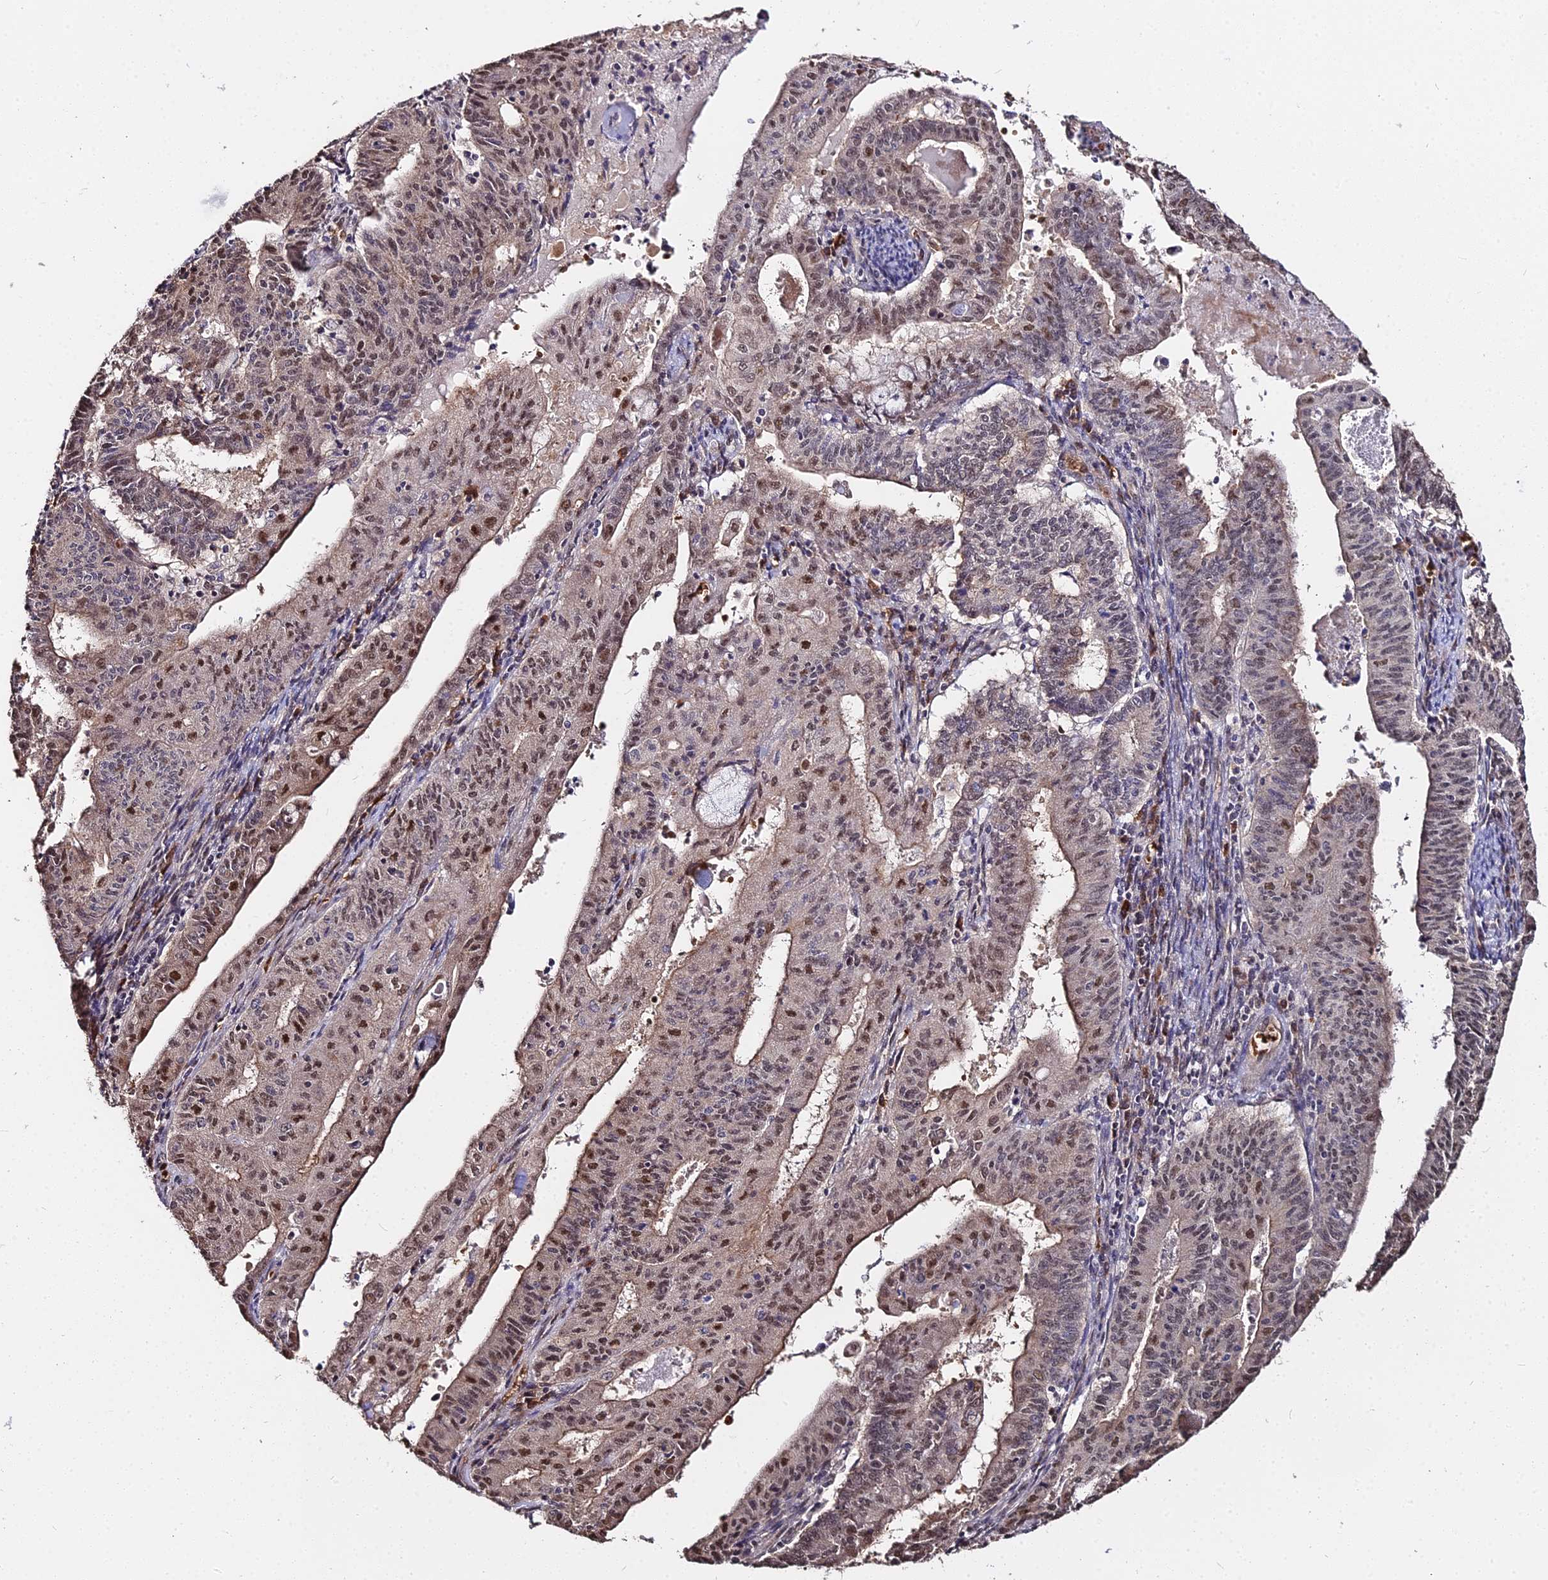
{"staining": {"intensity": "moderate", "quantity": "25%-75%", "location": "cytoplasmic/membranous,nuclear"}, "tissue": "endometrial cancer", "cell_type": "Tumor cells", "image_type": "cancer", "snomed": [{"axis": "morphology", "description": "Adenocarcinoma, NOS"}, {"axis": "topography", "description": "Endometrium"}], "caption": "Protein analysis of endometrial cancer tissue displays moderate cytoplasmic/membranous and nuclear expression in about 25%-75% of tumor cells.", "gene": "ZDBF2", "patient": {"sex": "female", "age": 59}}